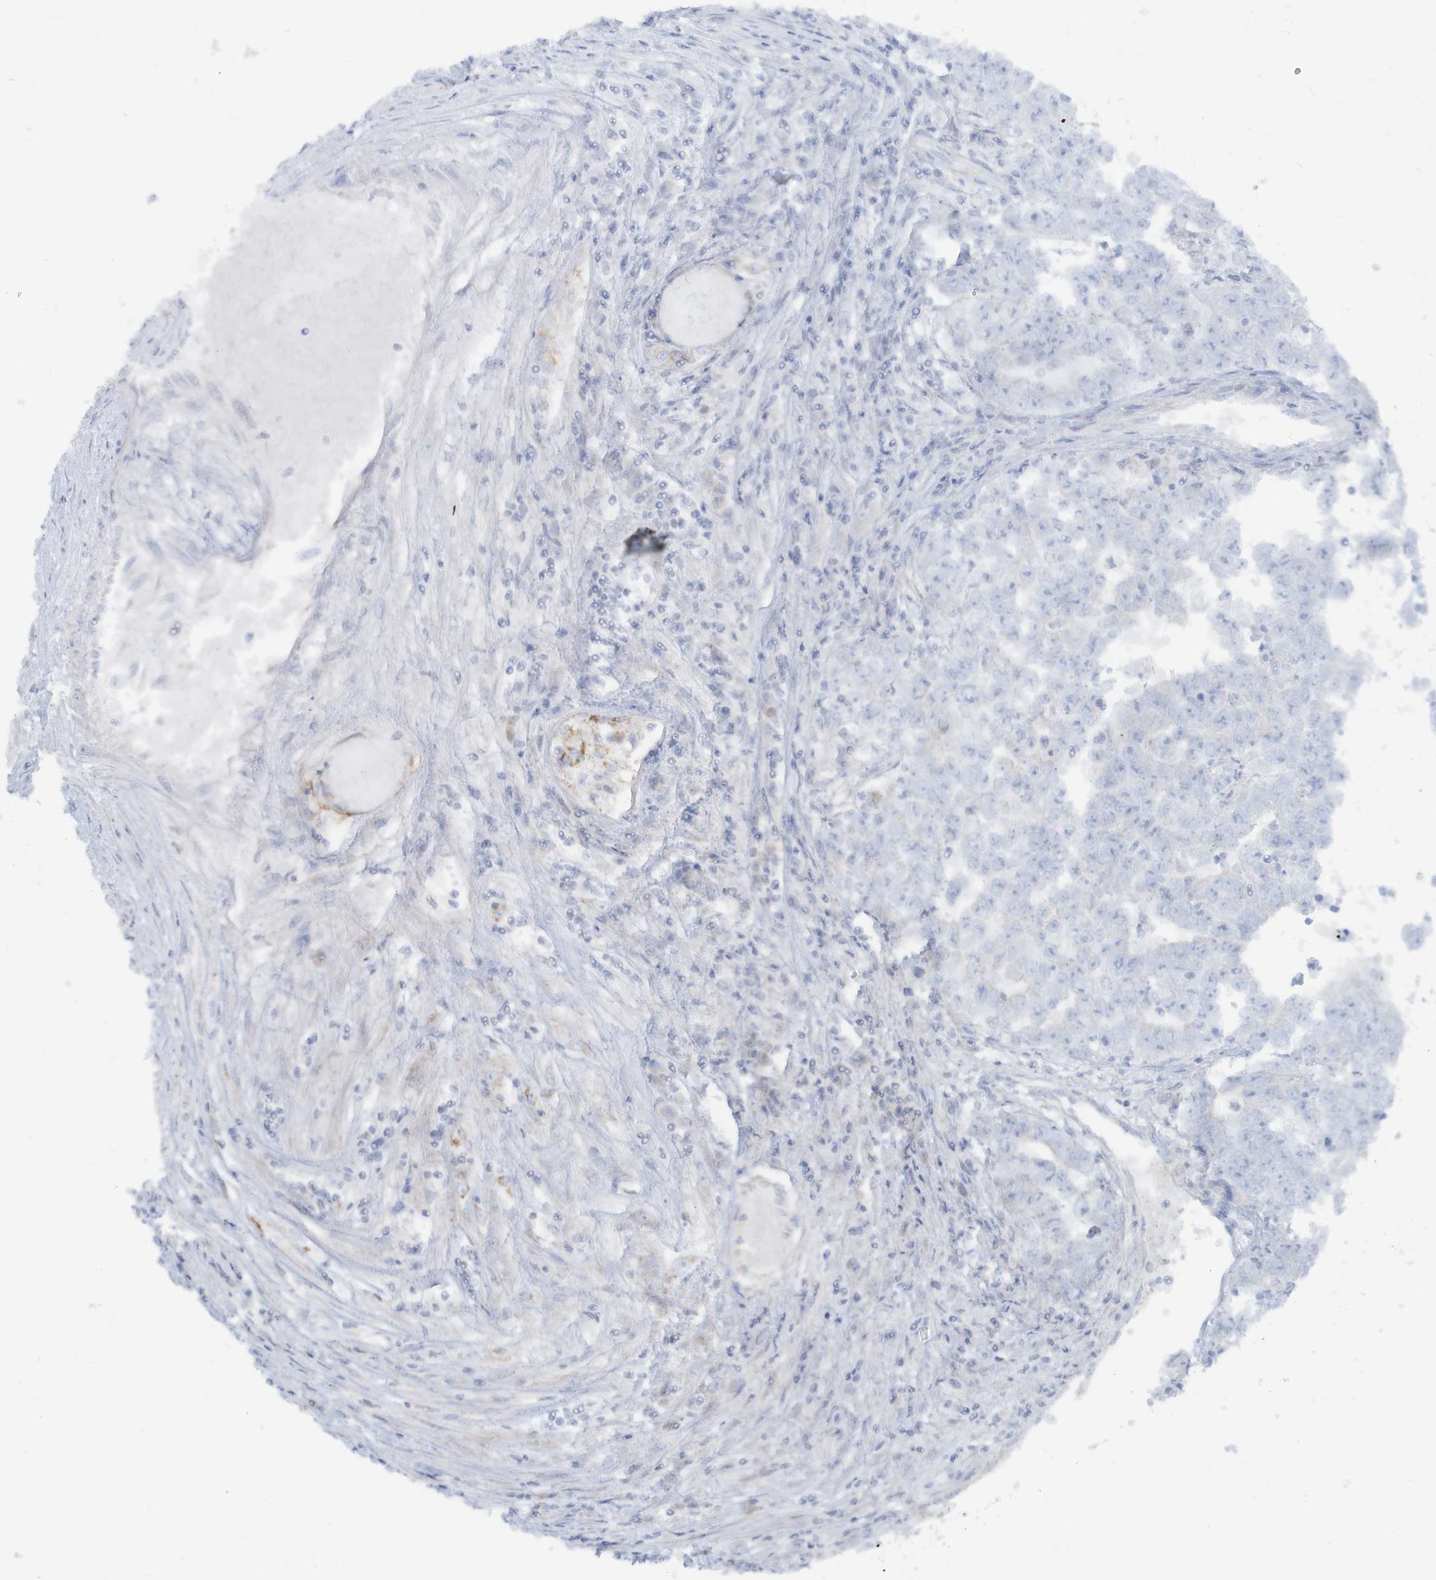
{"staining": {"intensity": "negative", "quantity": "none", "location": "none"}, "tissue": "testis cancer", "cell_type": "Tumor cells", "image_type": "cancer", "snomed": [{"axis": "morphology", "description": "Carcinoma, Embryonal, NOS"}, {"axis": "topography", "description": "Testis"}], "caption": "This is a photomicrograph of immunohistochemistry (IHC) staining of testis embryonal carcinoma, which shows no positivity in tumor cells. (Stains: DAB (3,3'-diaminobenzidine) immunohistochemistry (IHC) with hematoxylin counter stain, Microscopy: brightfield microscopy at high magnification).", "gene": "RAB11FIP3", "patient": {"sex": "male", "age": 25}}